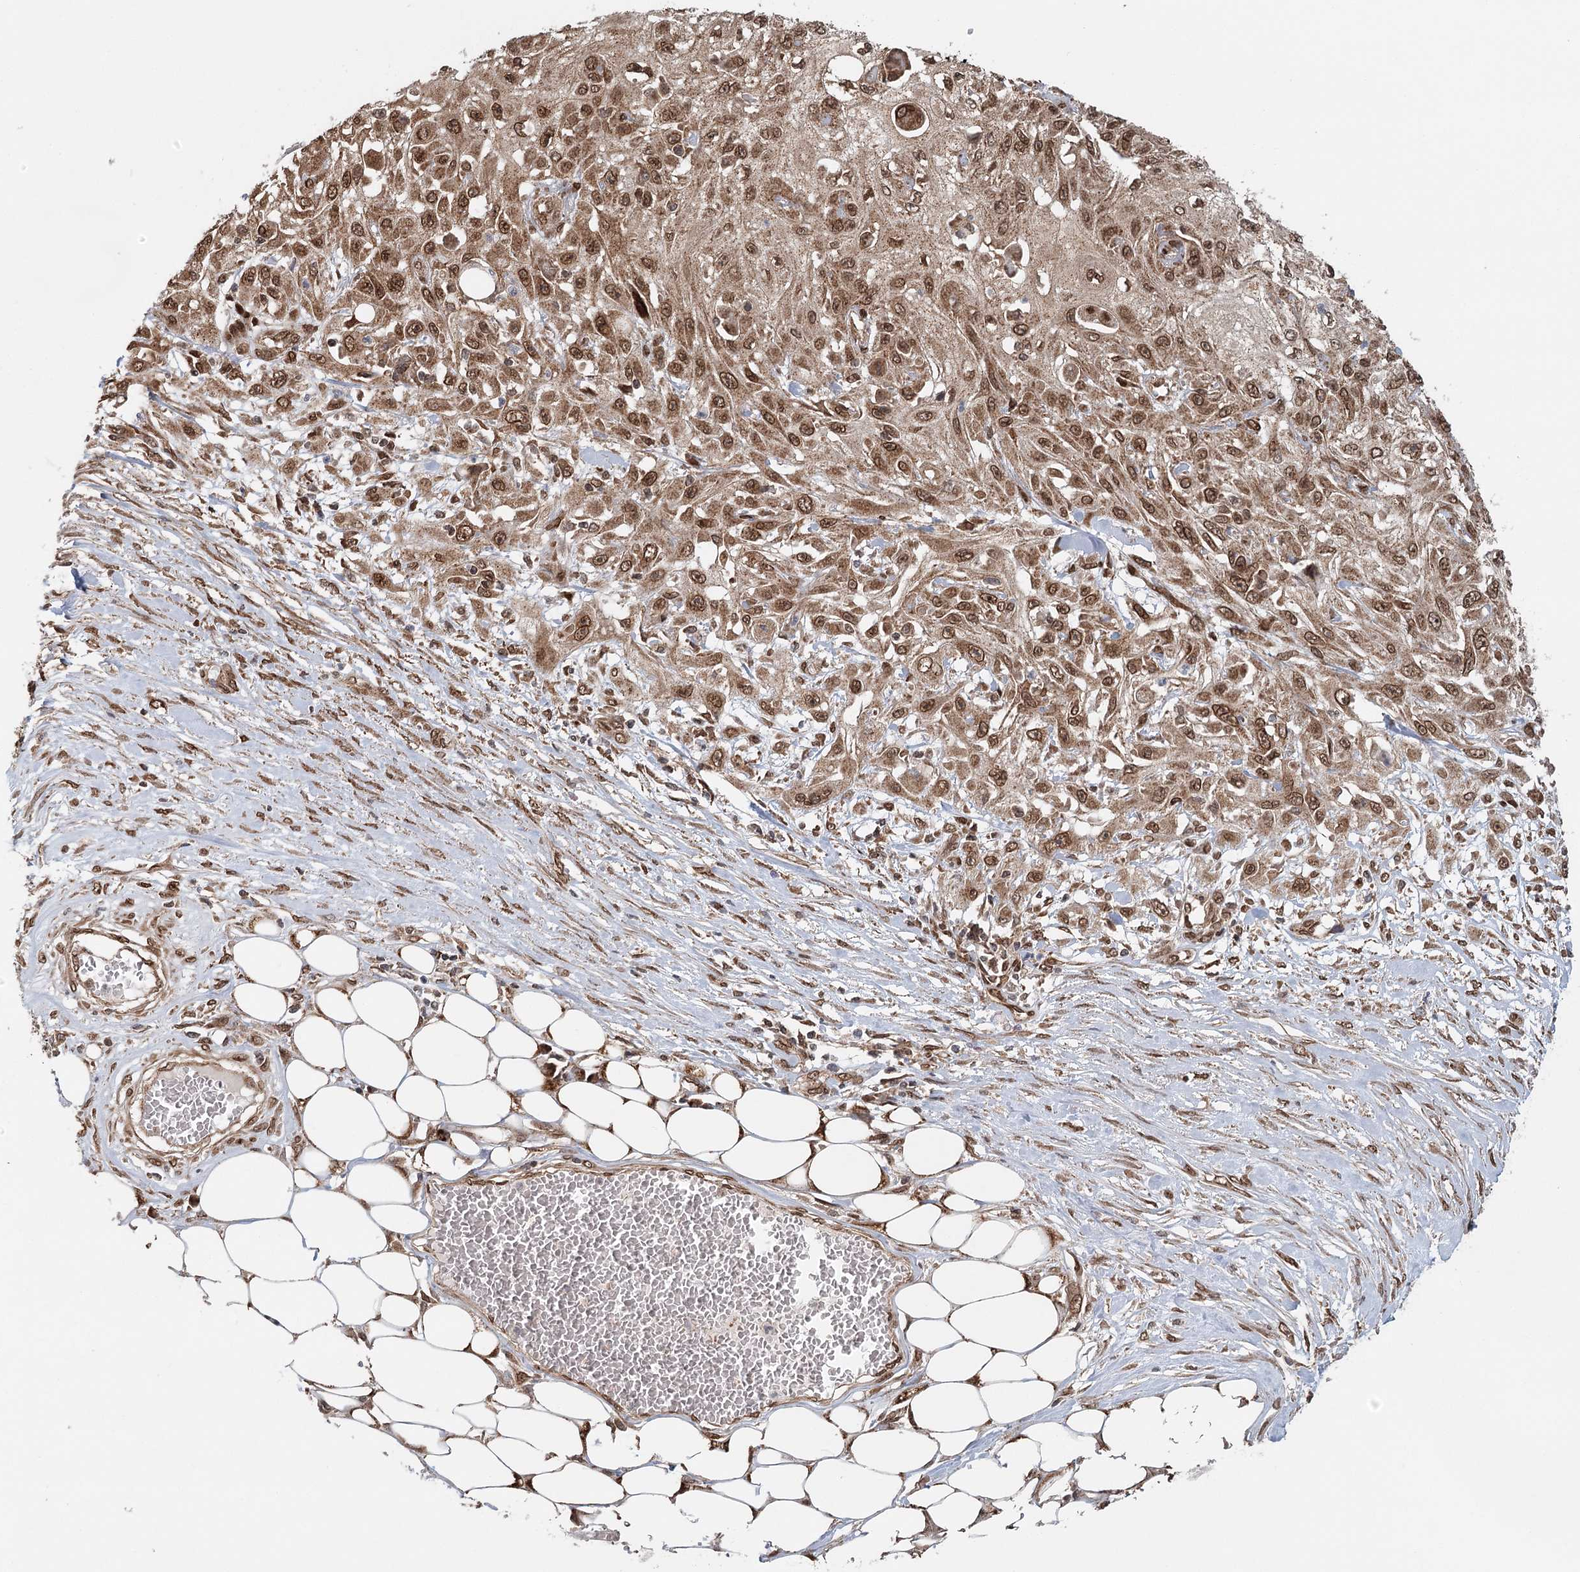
{"staining": {"intensity": "moderate", "quantity": ">75%", "location": "cytoplasmic/membranous,nuclear"}, "tissue": "skin cancer", "cell_type": "Tumor cells", "image_type": "cancer", "snomed": [{"axis": "morphology", "description": "Squamous cell carcinoma, NOS"}, {"axis": "morphology", "description": "Squamous cell carcinoma, metastatic, NOS"}, {"axis": "topography", "description": "Skin"}, {"axis": "topography", "description": "Lymph node"}], "caption": "Skin cancer stained for a protein (brown) exhibits moderate cytoplasmic/membranous and nuclear positive staining in about >75% of tumor cells.", "gene": "BCKDHA", "patient": {"sex": "male", "age": 75}}